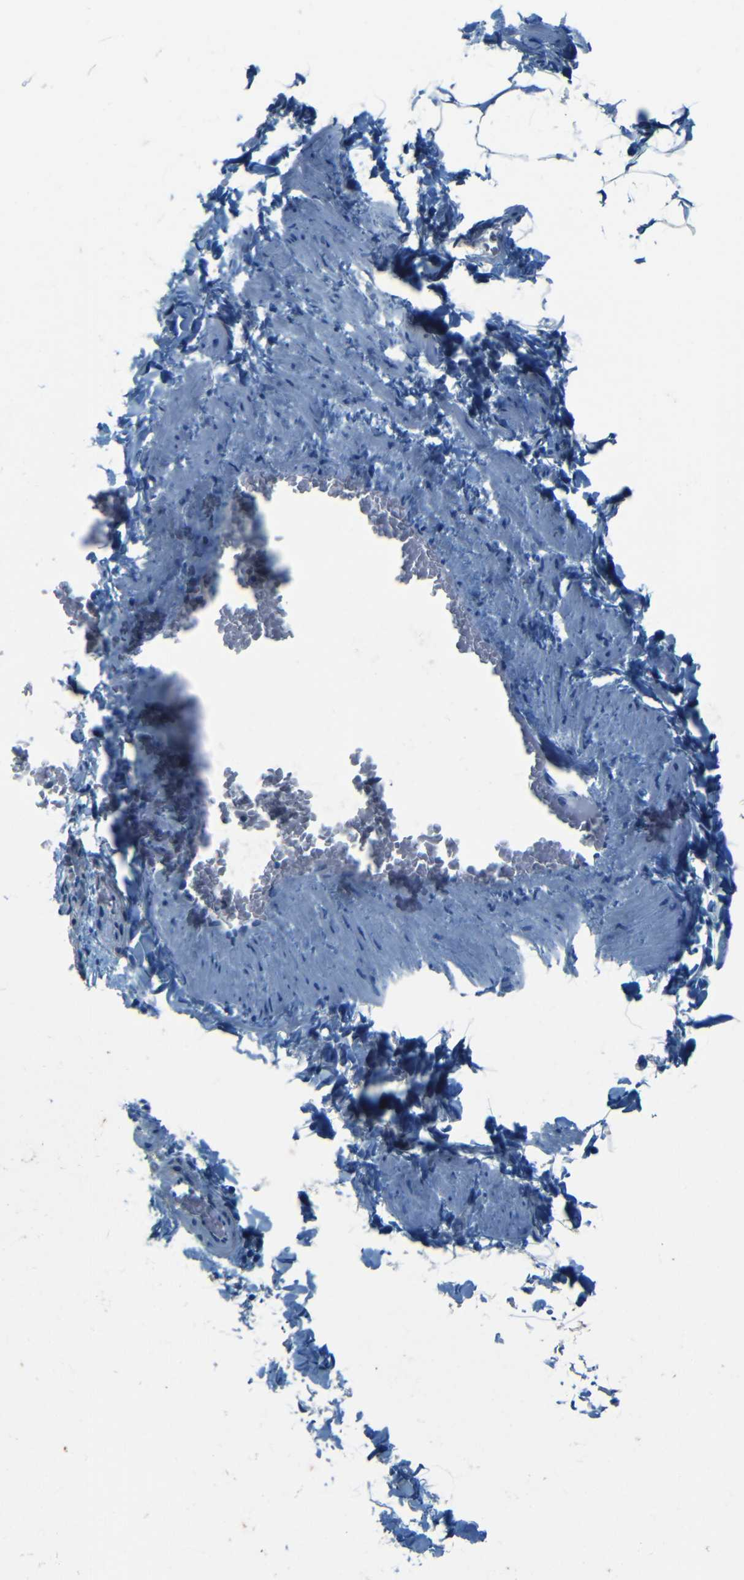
{"staining": {"intensity": "negative", "quantity": "none", "location": "none"}, "tissue": "adipose tissue", "cell_type": "Adipocytes", "image_type": "normal", "snomed": [{"axis": "morphology", "description": "Normal tissue, NOS"}, {"axis": "topography", "description": "Vascular tissue"}], "caption": "A high-resolution micrograph shows IHC staining of normal adipose tissue, which demonstrates no significant positivity in adipocytes. (Stains: DAB immunohistochemistry with hematoxylin counter stain, Microscopy: brightfield microscopy at high magnification).", "gene": "MAP2", "patient": {"sex": "male", "age": 41}}